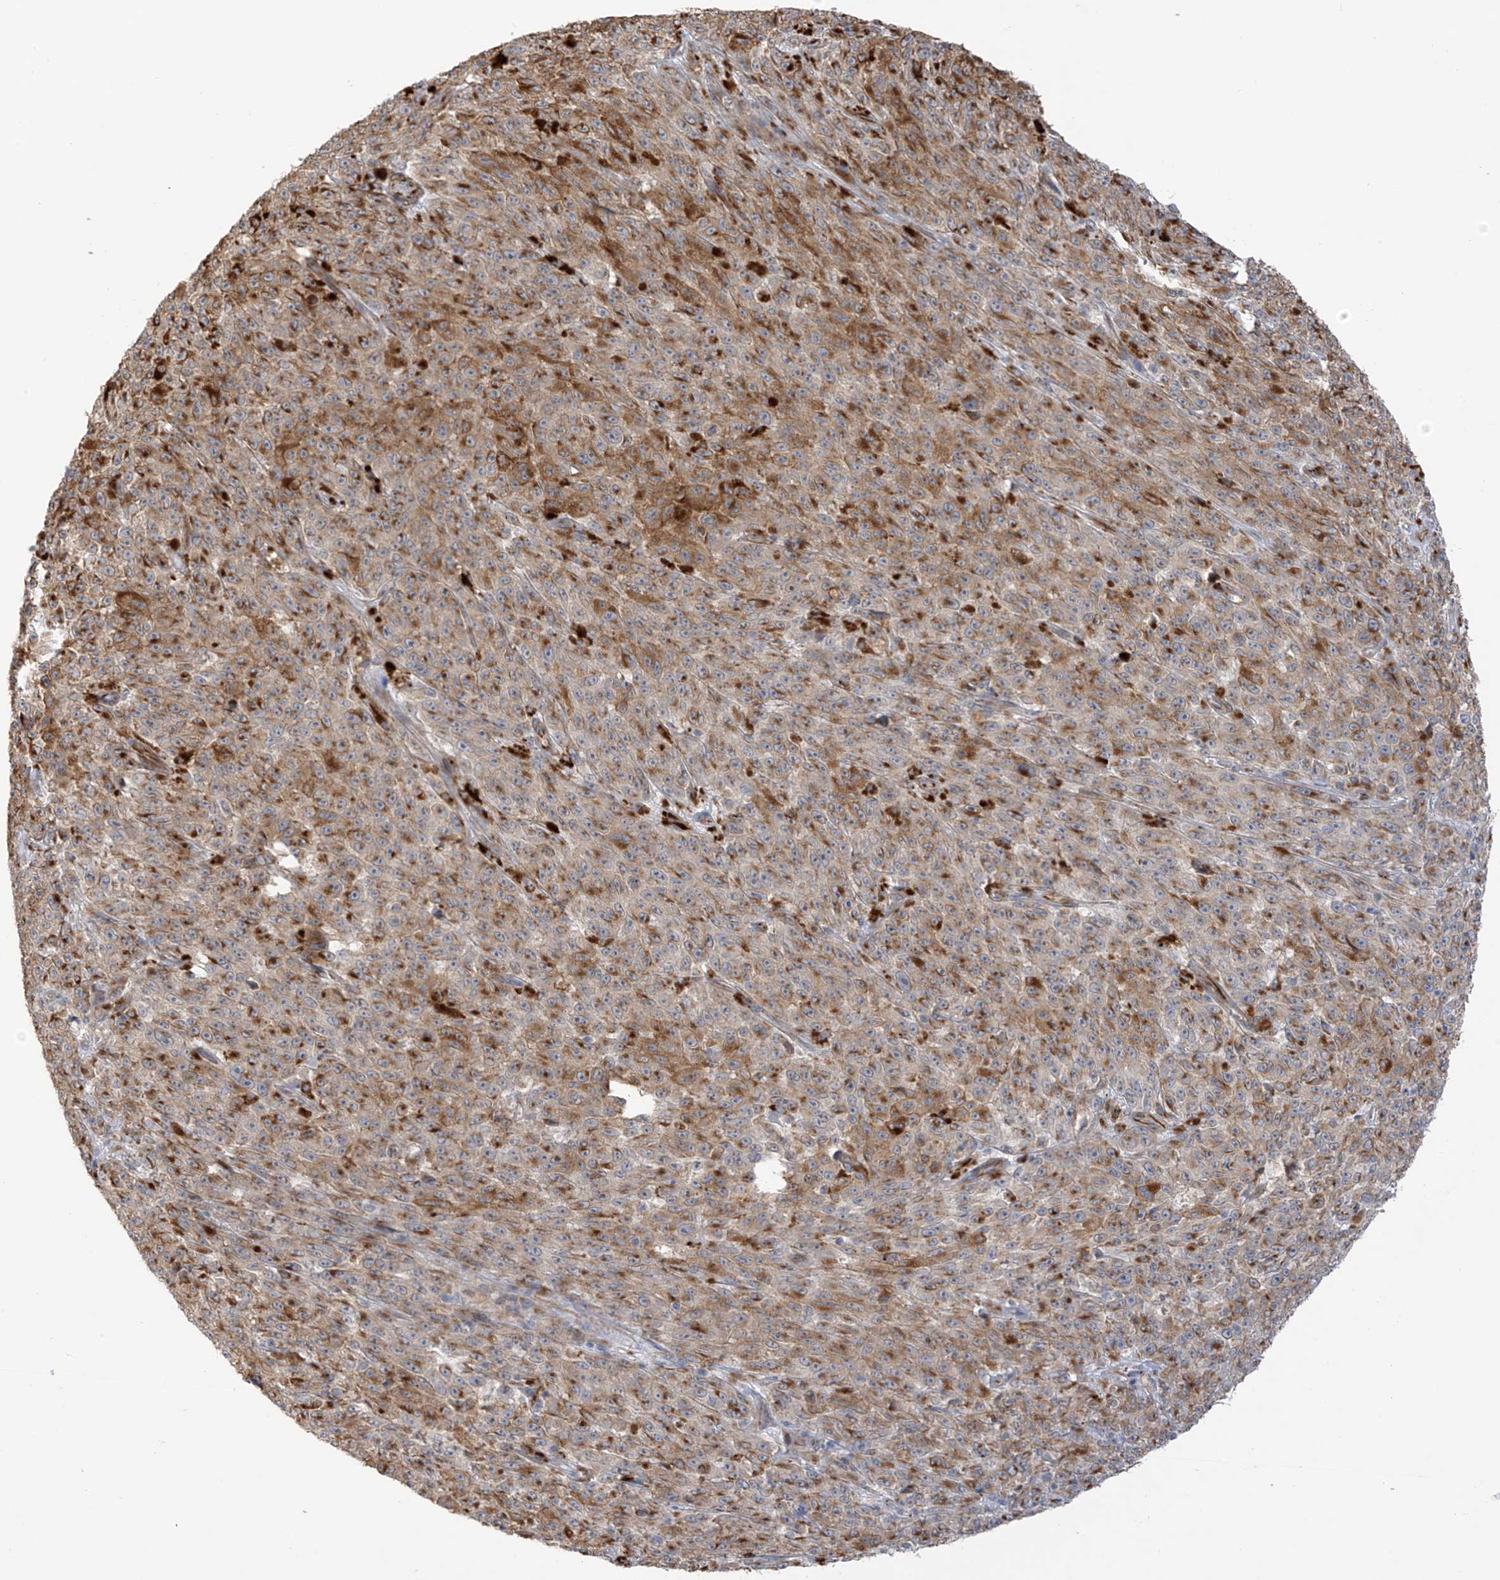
{"staining": {"intensity": "moderate", "quantity": ">75%", "location": "cytoplasmic/membranous"}, "tissue": "melanoma", "cell_type": "Tumor cells", "image_type": "cancer", "snomed": [{"axis": "morphology", "description": "Malignant melanoma, NOS"}, {"axis": "topography", "description": "Skin"}], "caption": "Protein expression analysis of human melanoma reveals moderate cytoplasmic/membranous expression in approximately >75% of tumor cells. The staining is performed using DAB (3,3'-diaminobenzidine) brown chromogen to label protein expression. The nuclei are counter-stained blue using hematoxylin.", "gene": "HS6ST2", "patient": {"sex": "female", "age": 82}}